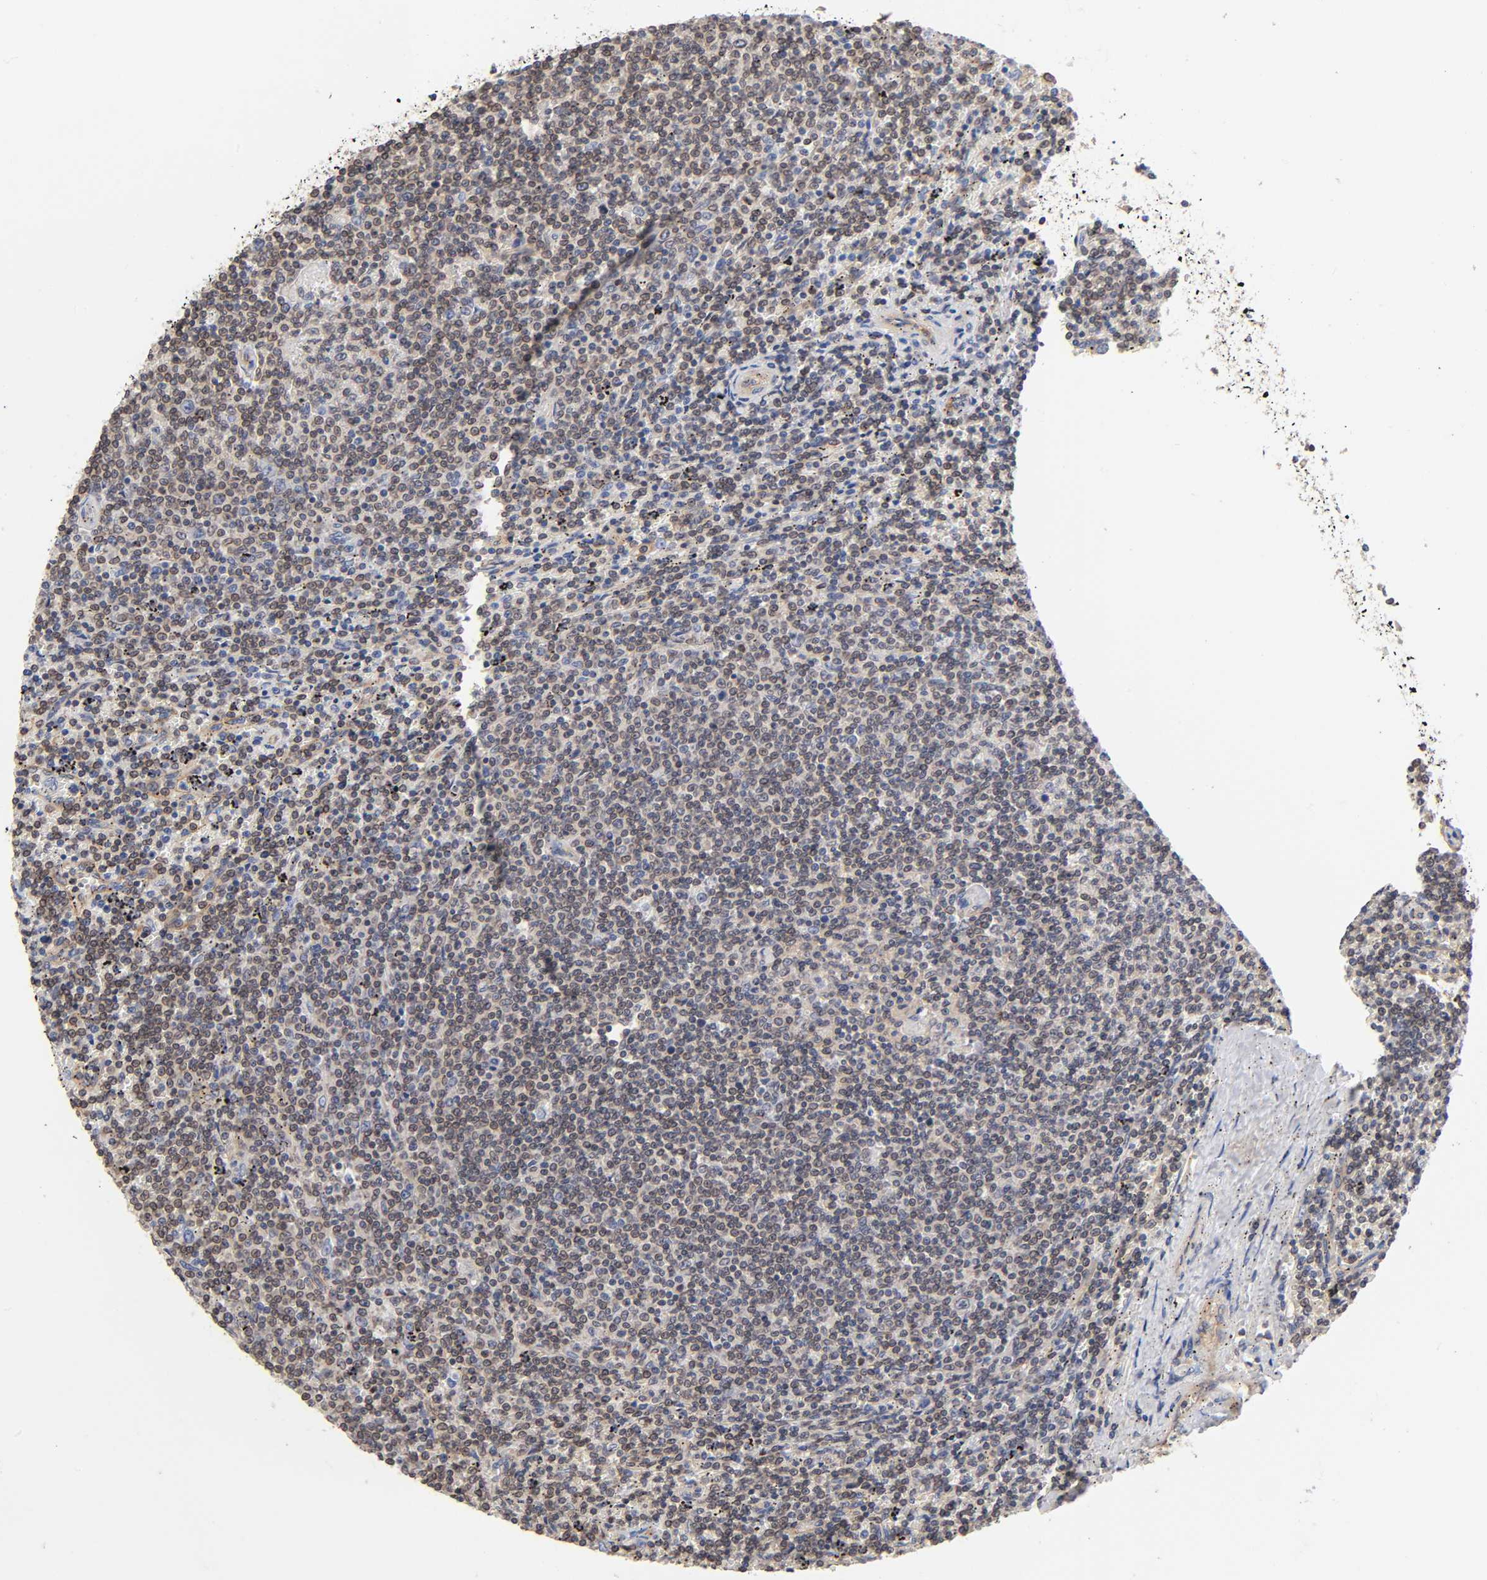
{"staining": {"intensity": "weak", "quantity": ">75%", "location": "cytoplasmic/membranous"}, "tissue": "lymphoma", "cell_type": "Tumor cells", "image_type": "cancer", "snomed": [{"axis": "morphology", "description": "Malignant lymphoma, non-Hodgkin's type, Low grade"}, {"axis": "topography", "description": "Spleen"}], "caption": "Malignant lymphoma, non-Hodgkin's type (low-grade) stained with a protein marker exhibits weak staining in tumor cells.", "gene": "STRN3", "patient": {"sex": "female", "age": 50}}